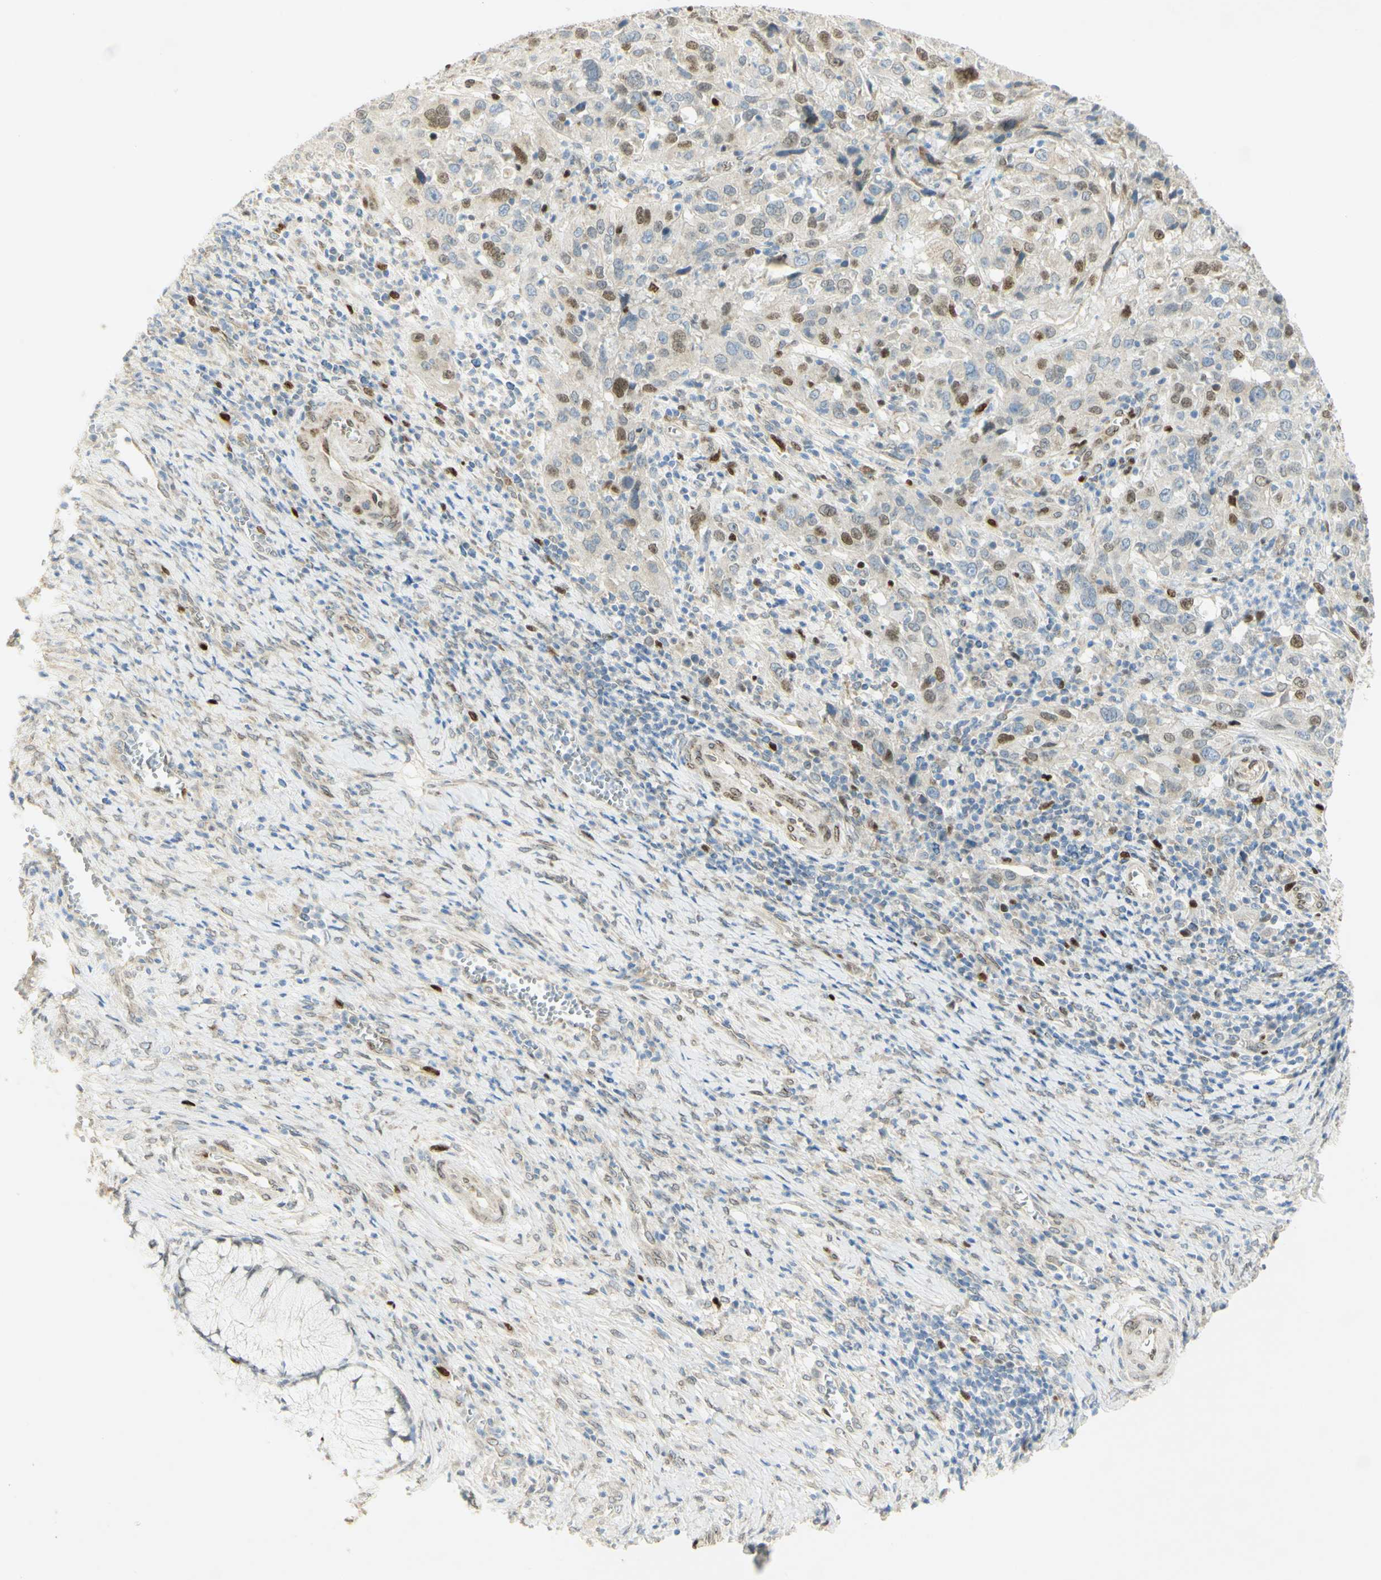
{"staining": {"intensity": "strong", "quantity": "25%-75%", "location": "nuclear"}, "tissue": "cervical cancer", "cell_type": "Tumor cells", "image_type": "cancer", "snomed": [{"axis": "morphology", "description": "Squamous cell carcinoma, NOS"}, {"axis": "topography", "description": "Cervix"}], "caption": "Protein staining of cervical squamous cell carcinoma tissue exhibits strong nuclear staining in about 25%-75% of tumor cells.", "gene": "E2F1", "patient": {"sex": "female", "age": 32}}